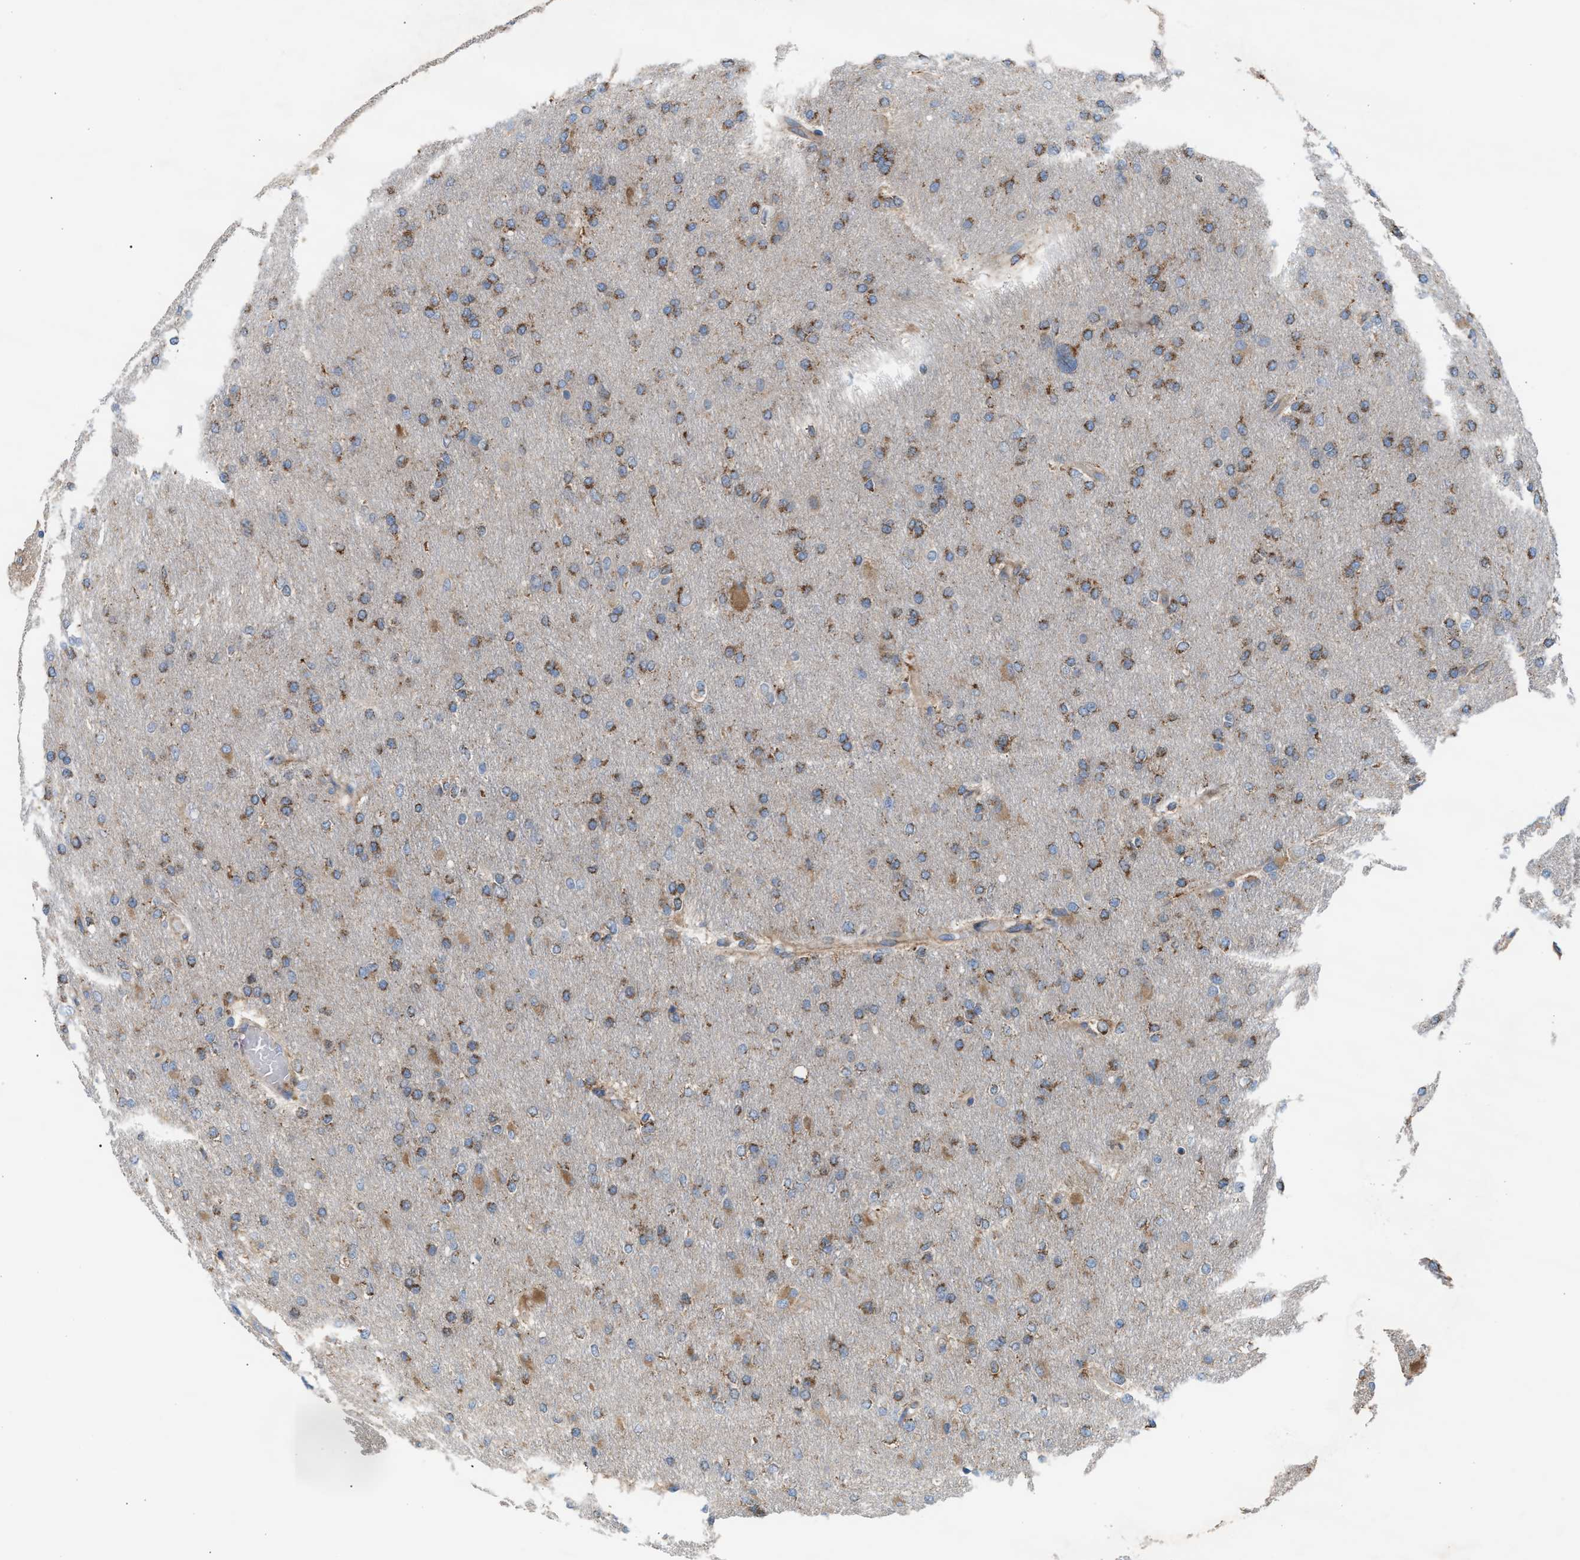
{"staining": {"intensity": "moderate", "quantity": ">75%", "location": "cytoplasmic/membranous"}, "tissue": "glioma", "cell_type": "Tumor cells", "image_type": "cancer", "snomed": [{"axis": "morphology", "description": "Glioma, malignant, High grade"}, {"axis": "topography", "description": "Cerebral cortex"}], "caption": "About >75% of tumor cells in human malignant high-grade glioma display moderate cytoplasmic/membranous protein expression as visualized by brown immunohistochemical staining.", "gene": "TBC1D15", "patient": {"sex": "female", "age": 36}}